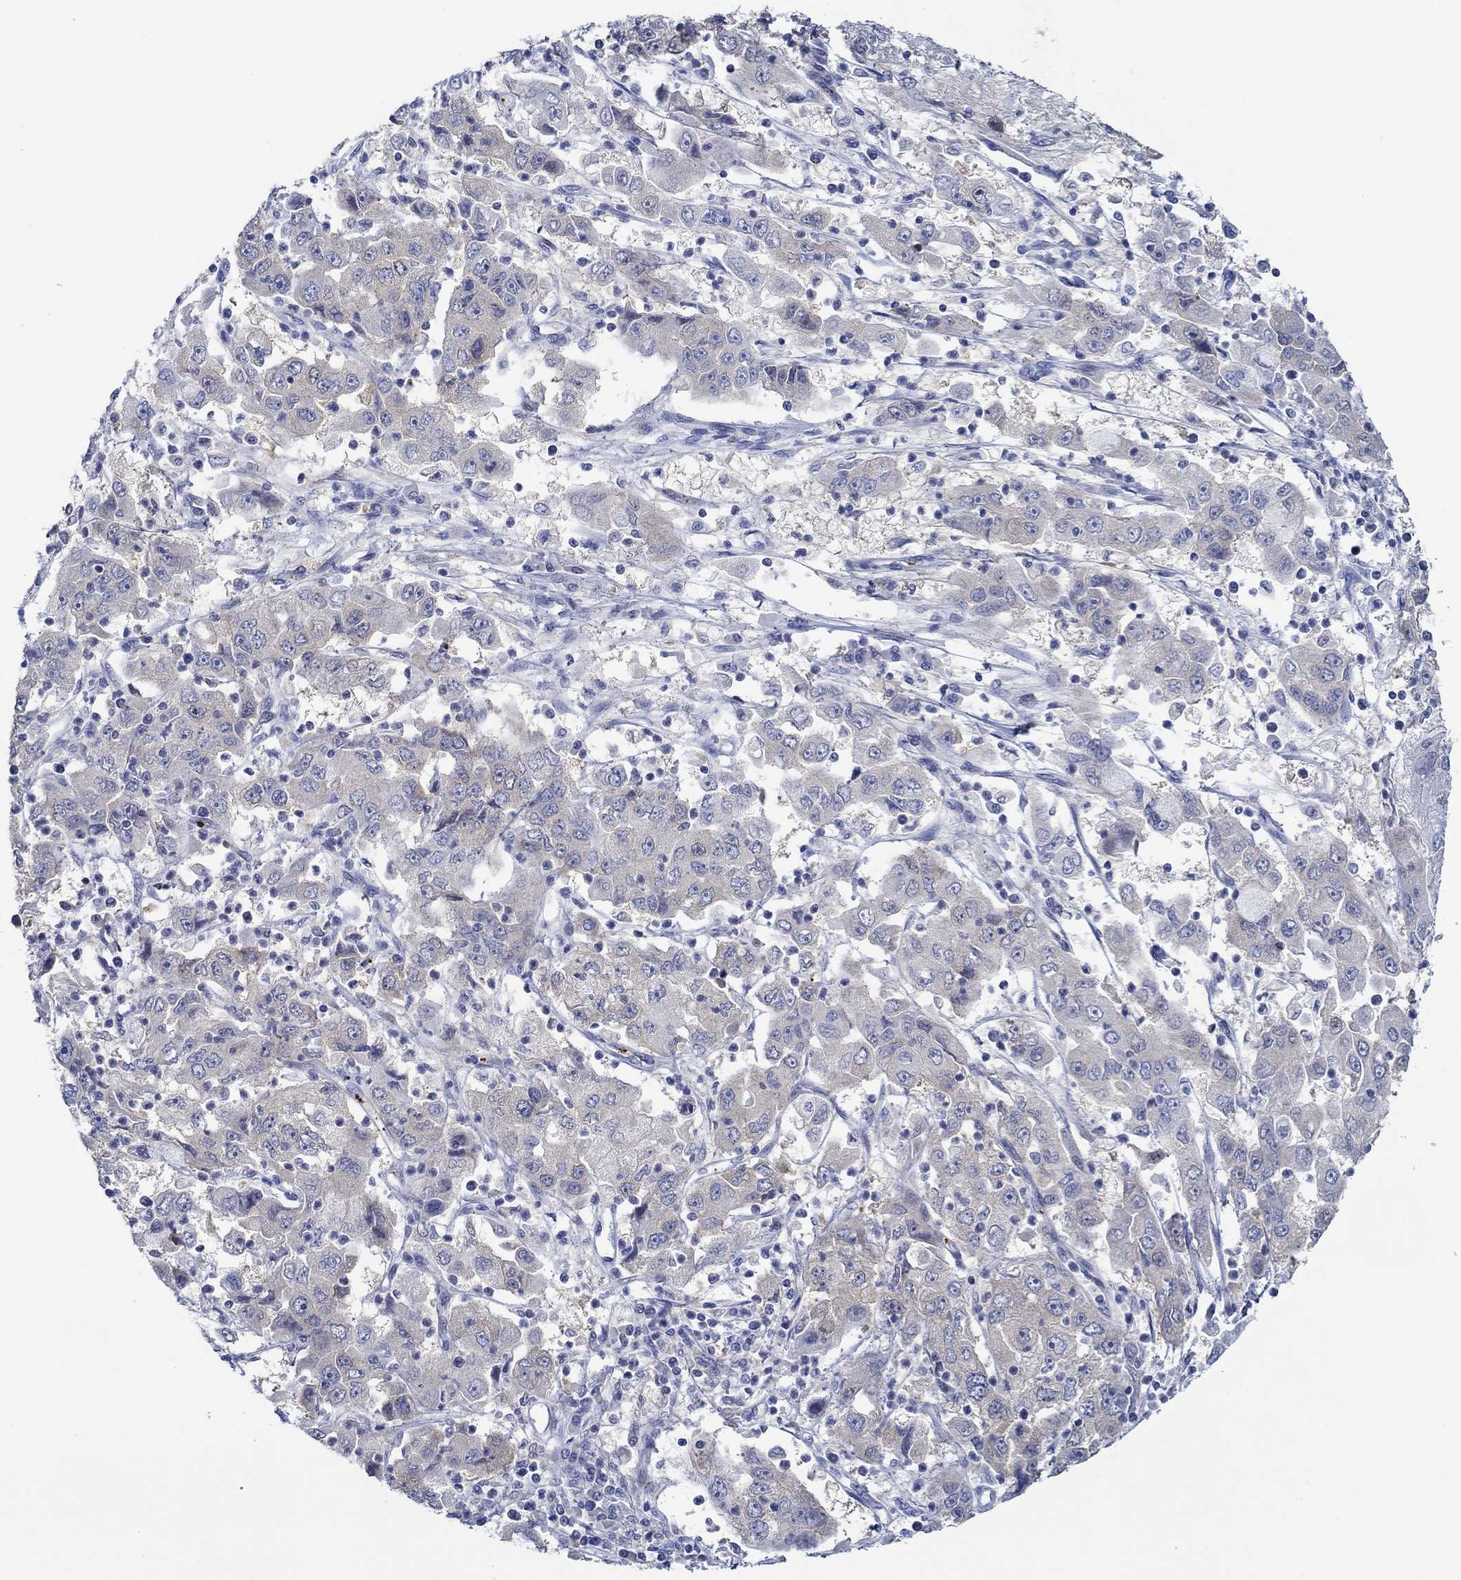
{"staining": {"intensity": "negative", "quantity": "none", "location": "none"}, "tissue": "cervical cancer", "cell_type": "Tumor cells", "image_type": "cancer", "snomed": [{"axis": "morphology", "description": "Squamous cell carcinoma, NOS"}, {"axis": "topography", "description": "Cervix"}], "caption": "This is a micrograph of IHC staining of cervical cancer, which shows no expression in tumor cells.", "gene": "SLC27A3", "patient": {"sex": "female", "age": 36}}